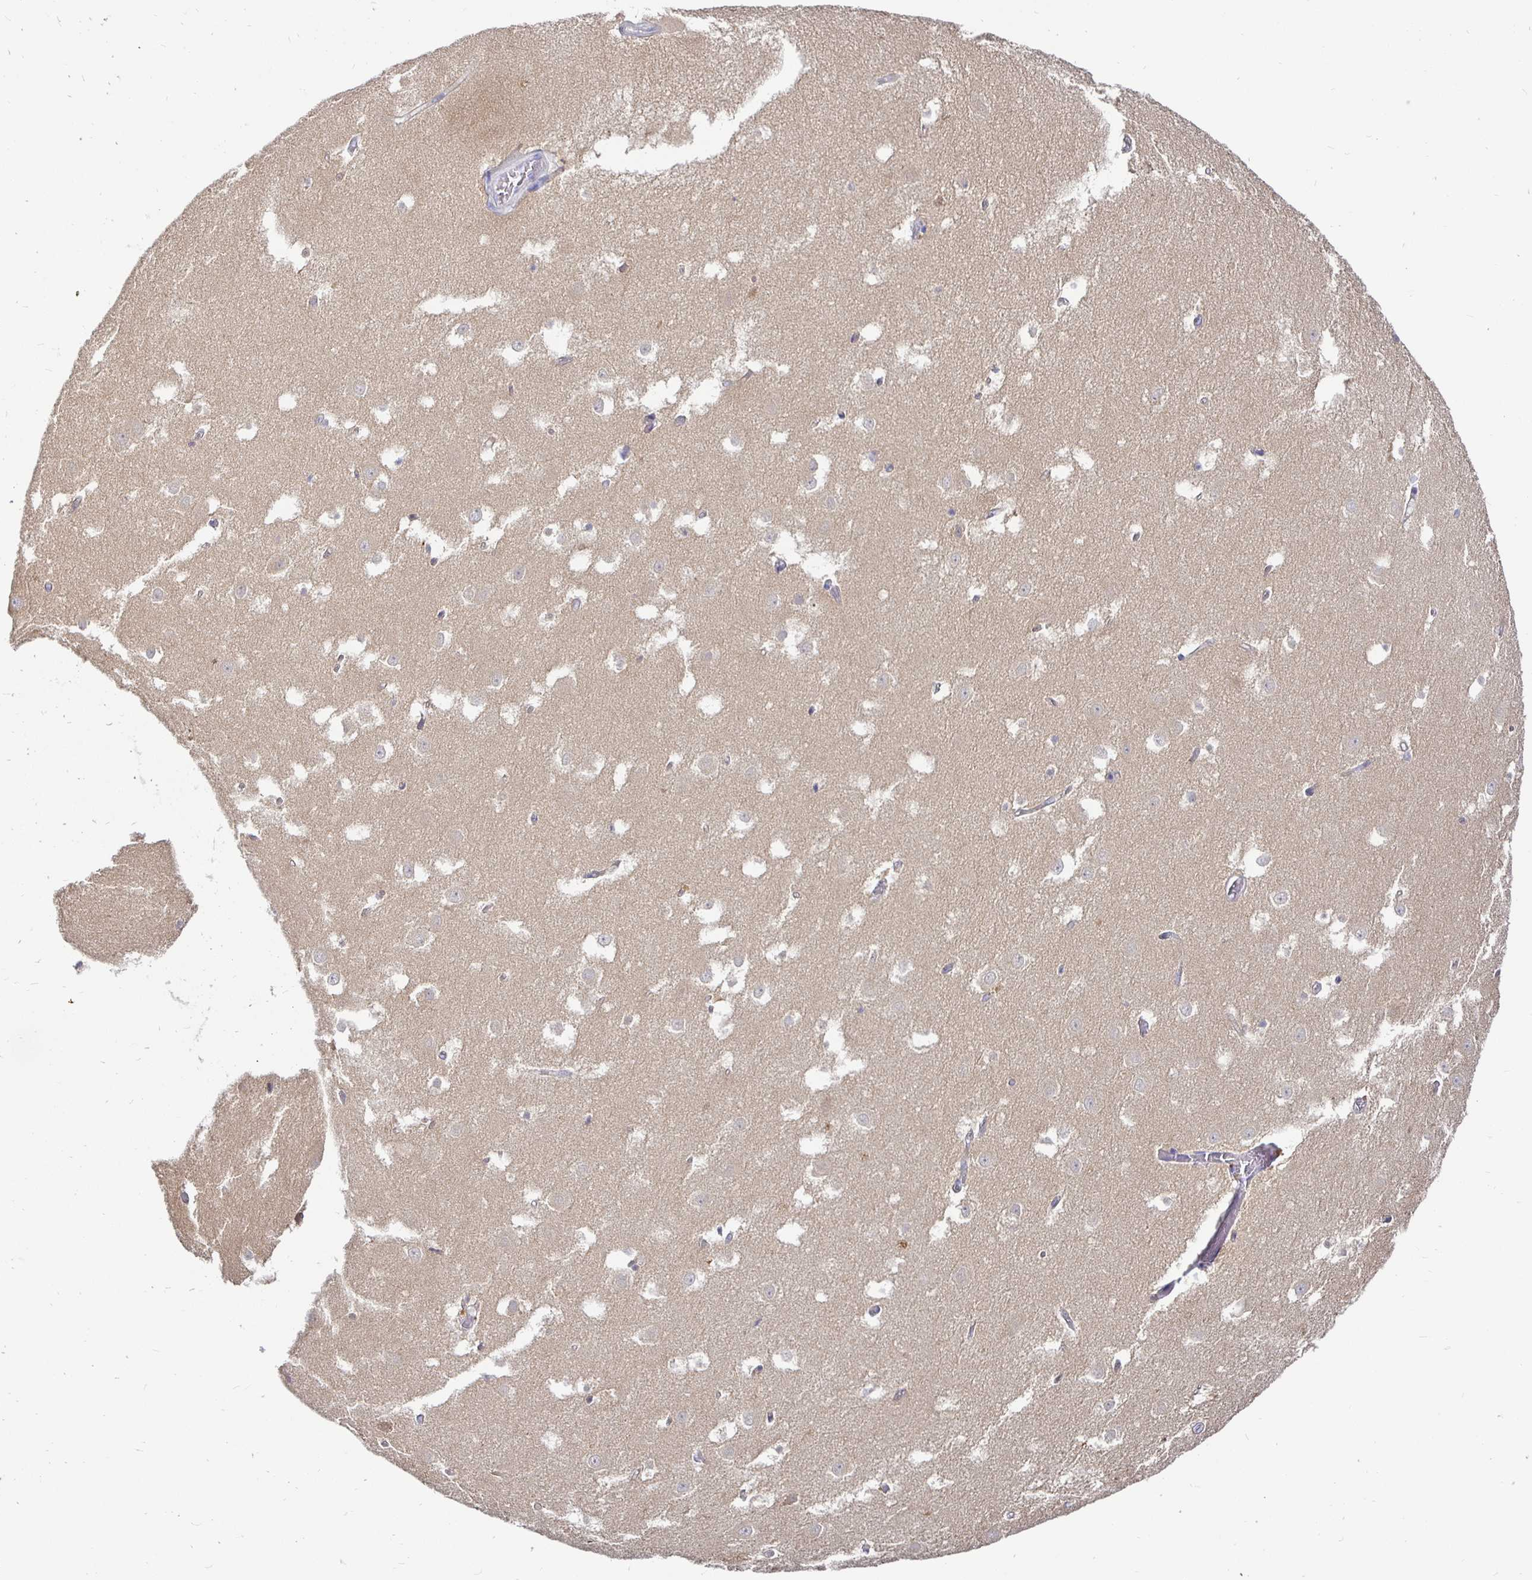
{"staining": {"intensity": "negative", "quantity": "none", "location": "none"}, "tissue": "hippocampus", "cell_type": "Glial cells", "image_type": "normal", "snomed": [{"axis": "morphology", "description": "Normal tissue, NOS"}, {"axis": "topography", "description": "Hippocampus"}], "caption": "A histopathology image of hippocampus stained for a protein exhibits no brown staining in glial cells. Brightfield microscopy of IHC stained with DAB (3,3'-diaminobenzidine) (brown) and hematoxylin (blue), captured at high magnification.", "gene": "KIF21A", "patient": {"sex": "female", "age": 52}}